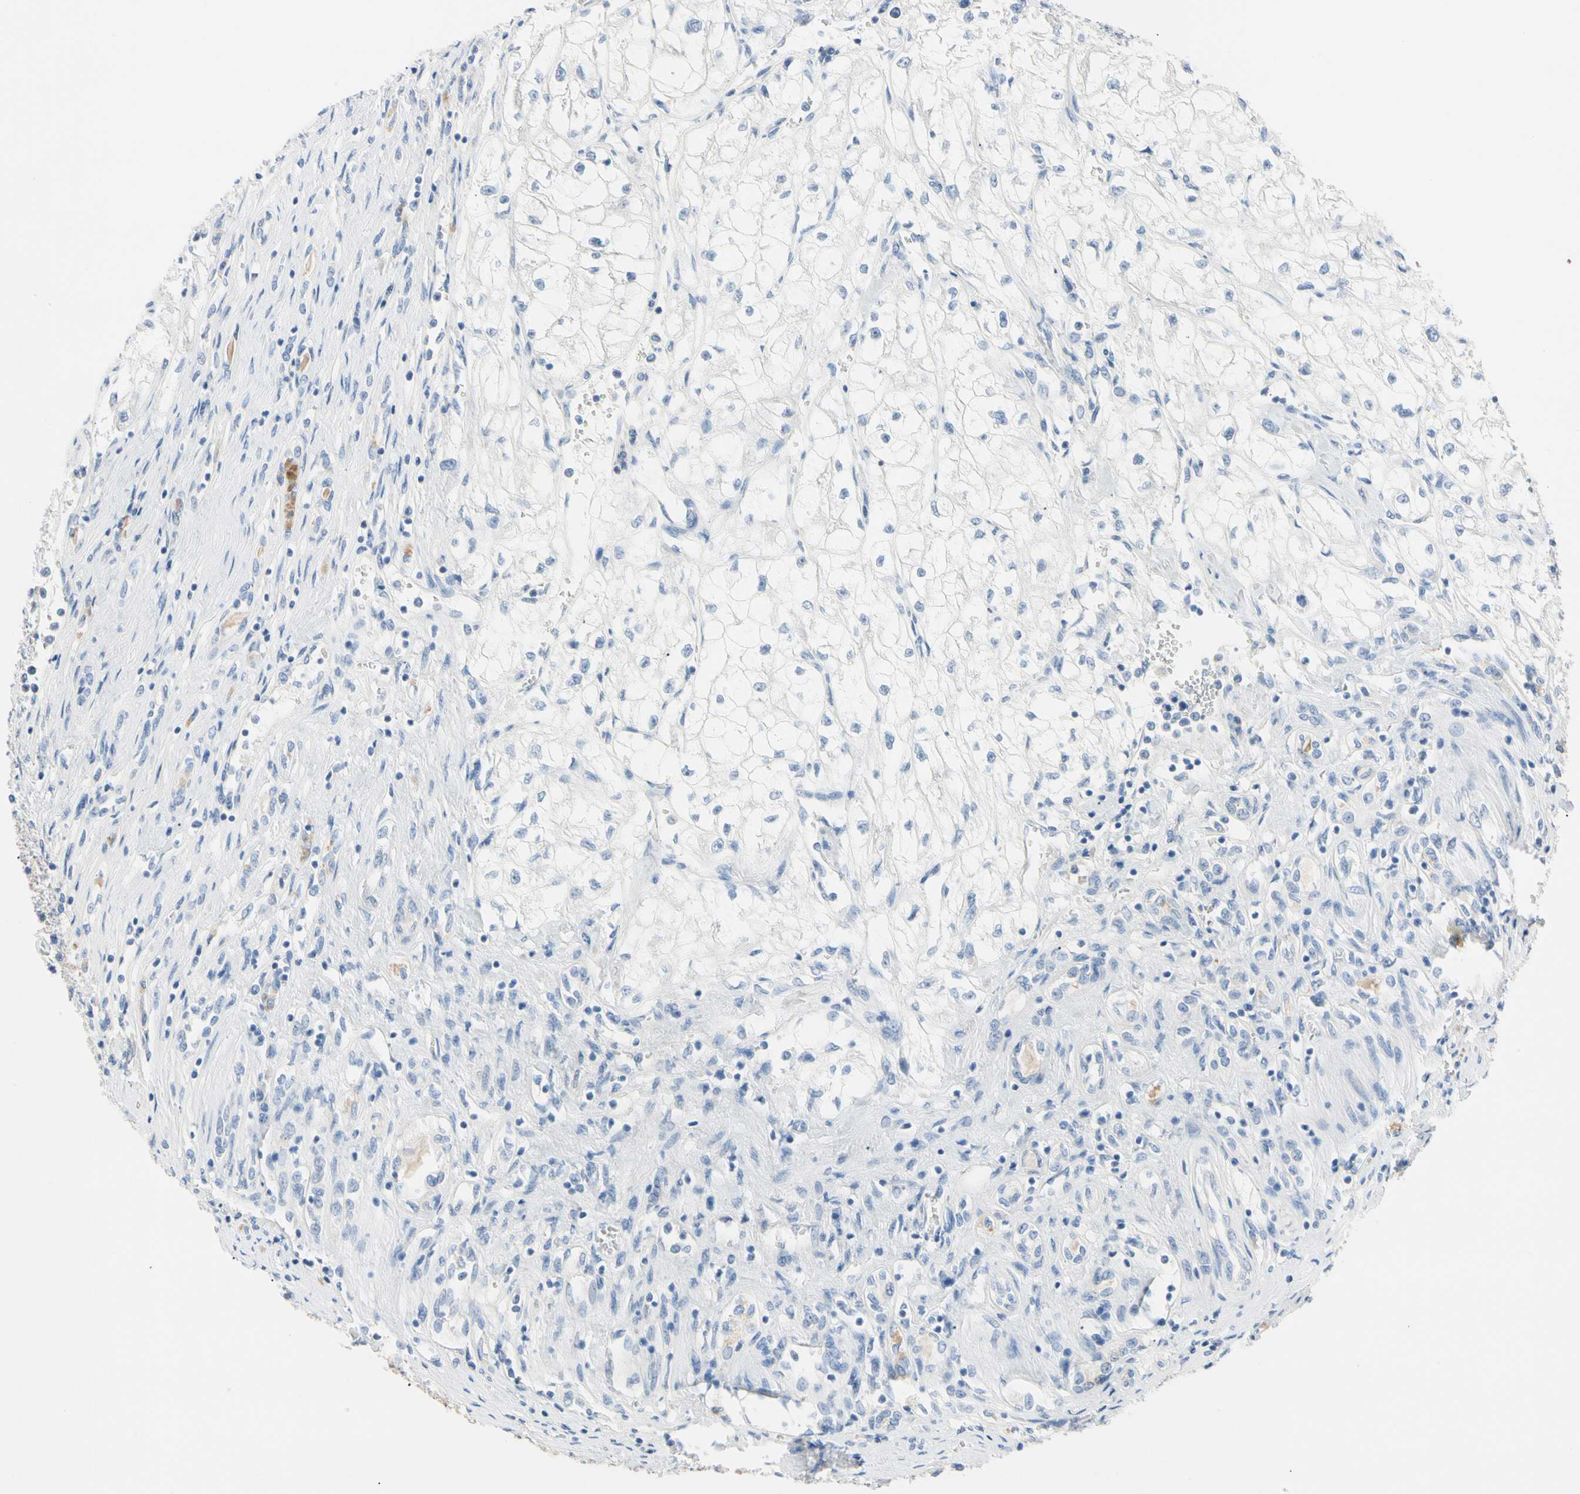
{"staining": {"intensity": "negative", "quantity": "none", "location": "none"}, "tissue": "renal cancer", "cell_type": "Tumor cells", "image_type": "cancer", "snomed": [{"axis": "morphology", "description": "Adenocarcinoma, NOS"}, {"axis": "topography", "description": "Kidney"}], "caption": "Histopathology image shows no protein expression in tumor cells of renal adenocarcinoma tissue. (DAB (3,3'-diaminobenzidine) immunohistochemistry (IHC), high magnification).", "gene": "MARK1", "patient": {"sex": "female", "age": 70}}